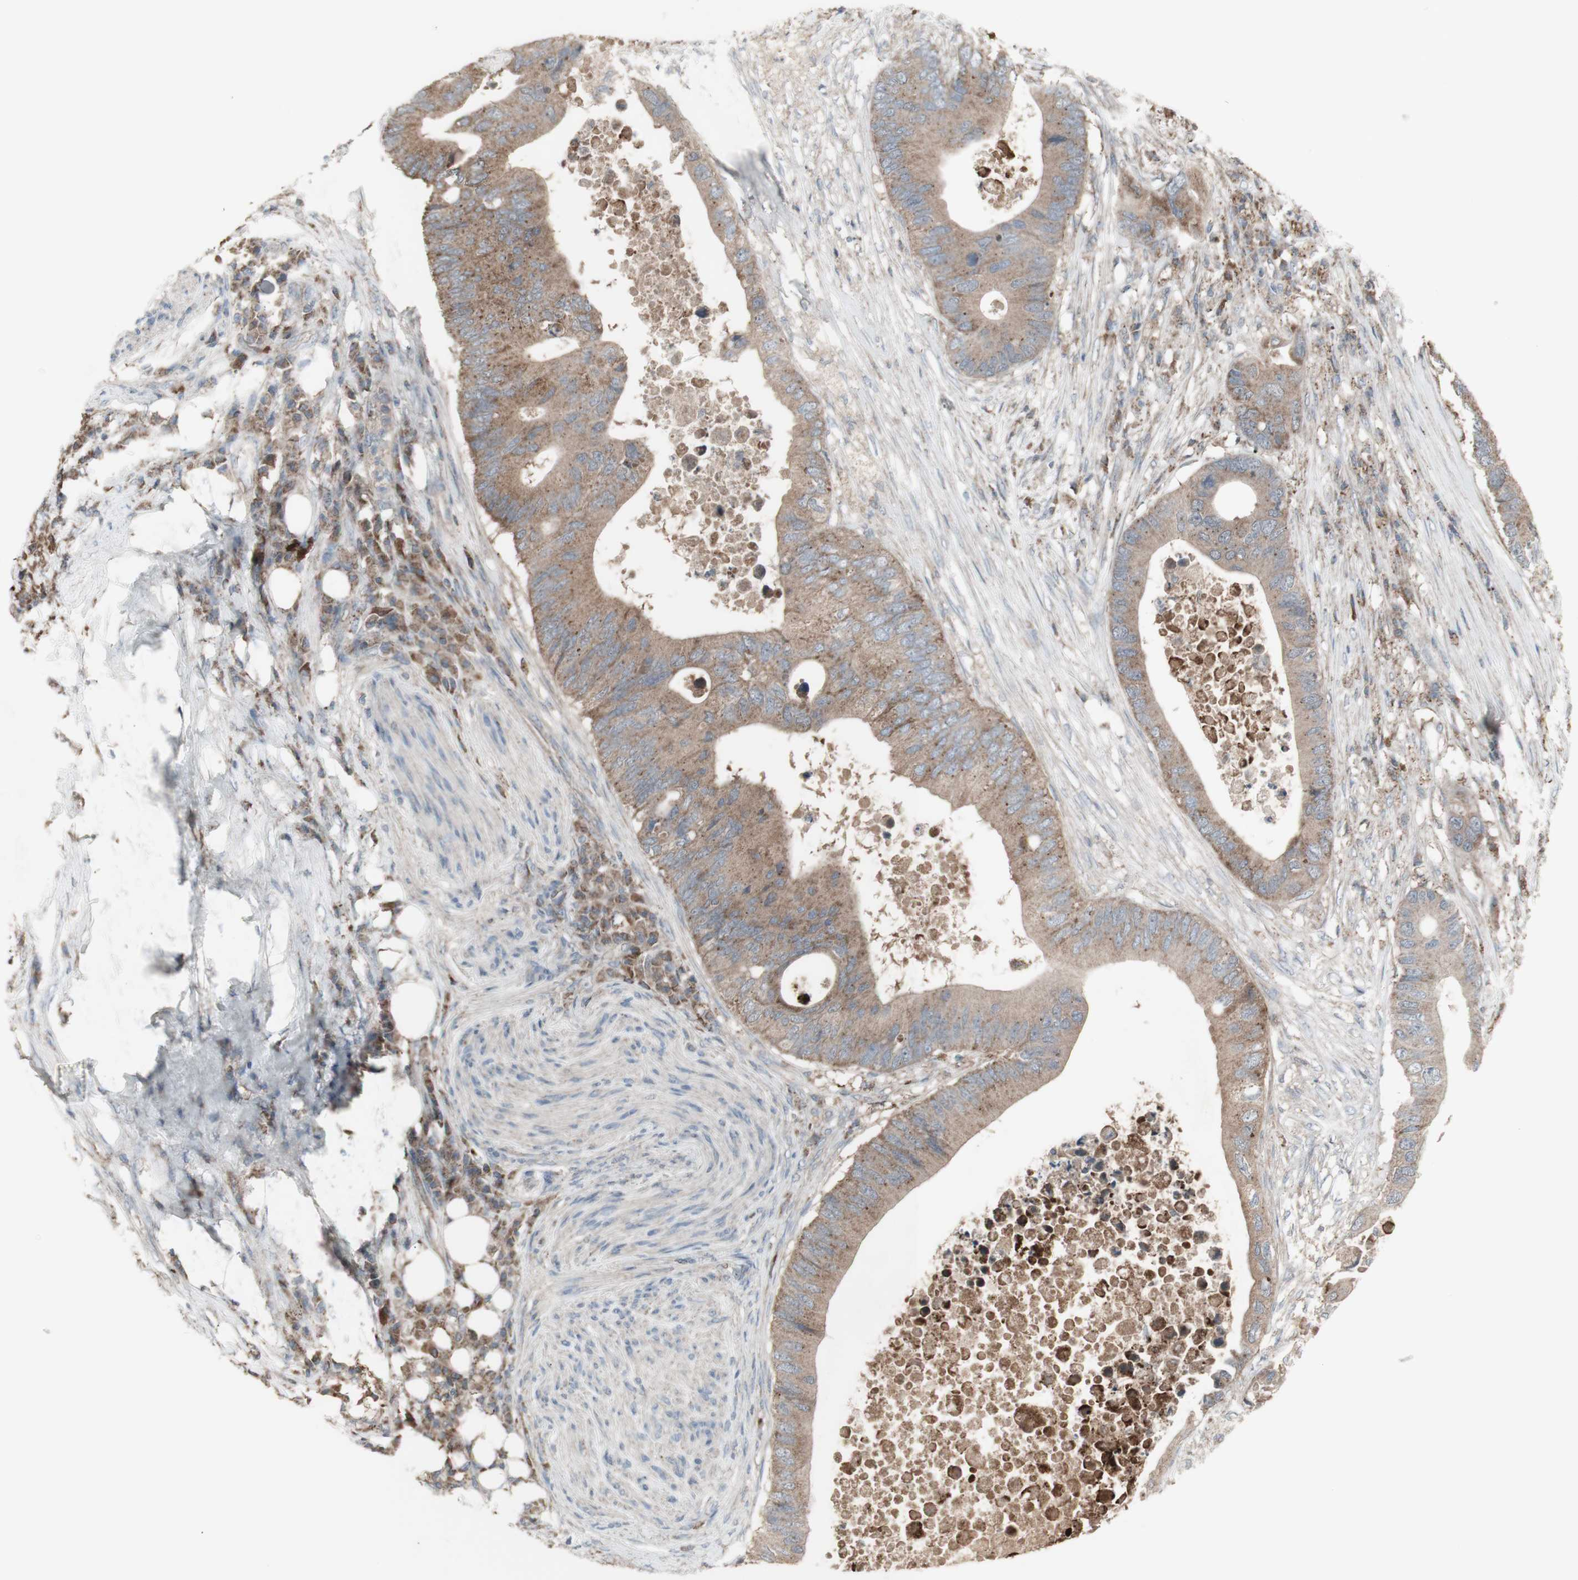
{"staining": {"intensity": "weak", "quantity": ">75%", "location": "cytoplasmic/membranous"}, "tissue": "colorectal cancer", "cell_type": "Tumor cells", "image_type": "cancer", "snomed": [{"axis": "morphology", "description": "Adenocarcinoma, NOS"}, {"axis": "topography", "description": "Colon"}], "caption": "Immunohistochemistry of colorectal adenocarcinoma exhibits low levels of weak cytoplasmic/membranous positivity in about >75% of tumor cells. The staining is performed using DAB brown chromogen to label protein expression. The nuclei are counter-stained blue using hematoxylin.", "gene": "SHC1", "patient": {"sex": "male", "age": 71}}